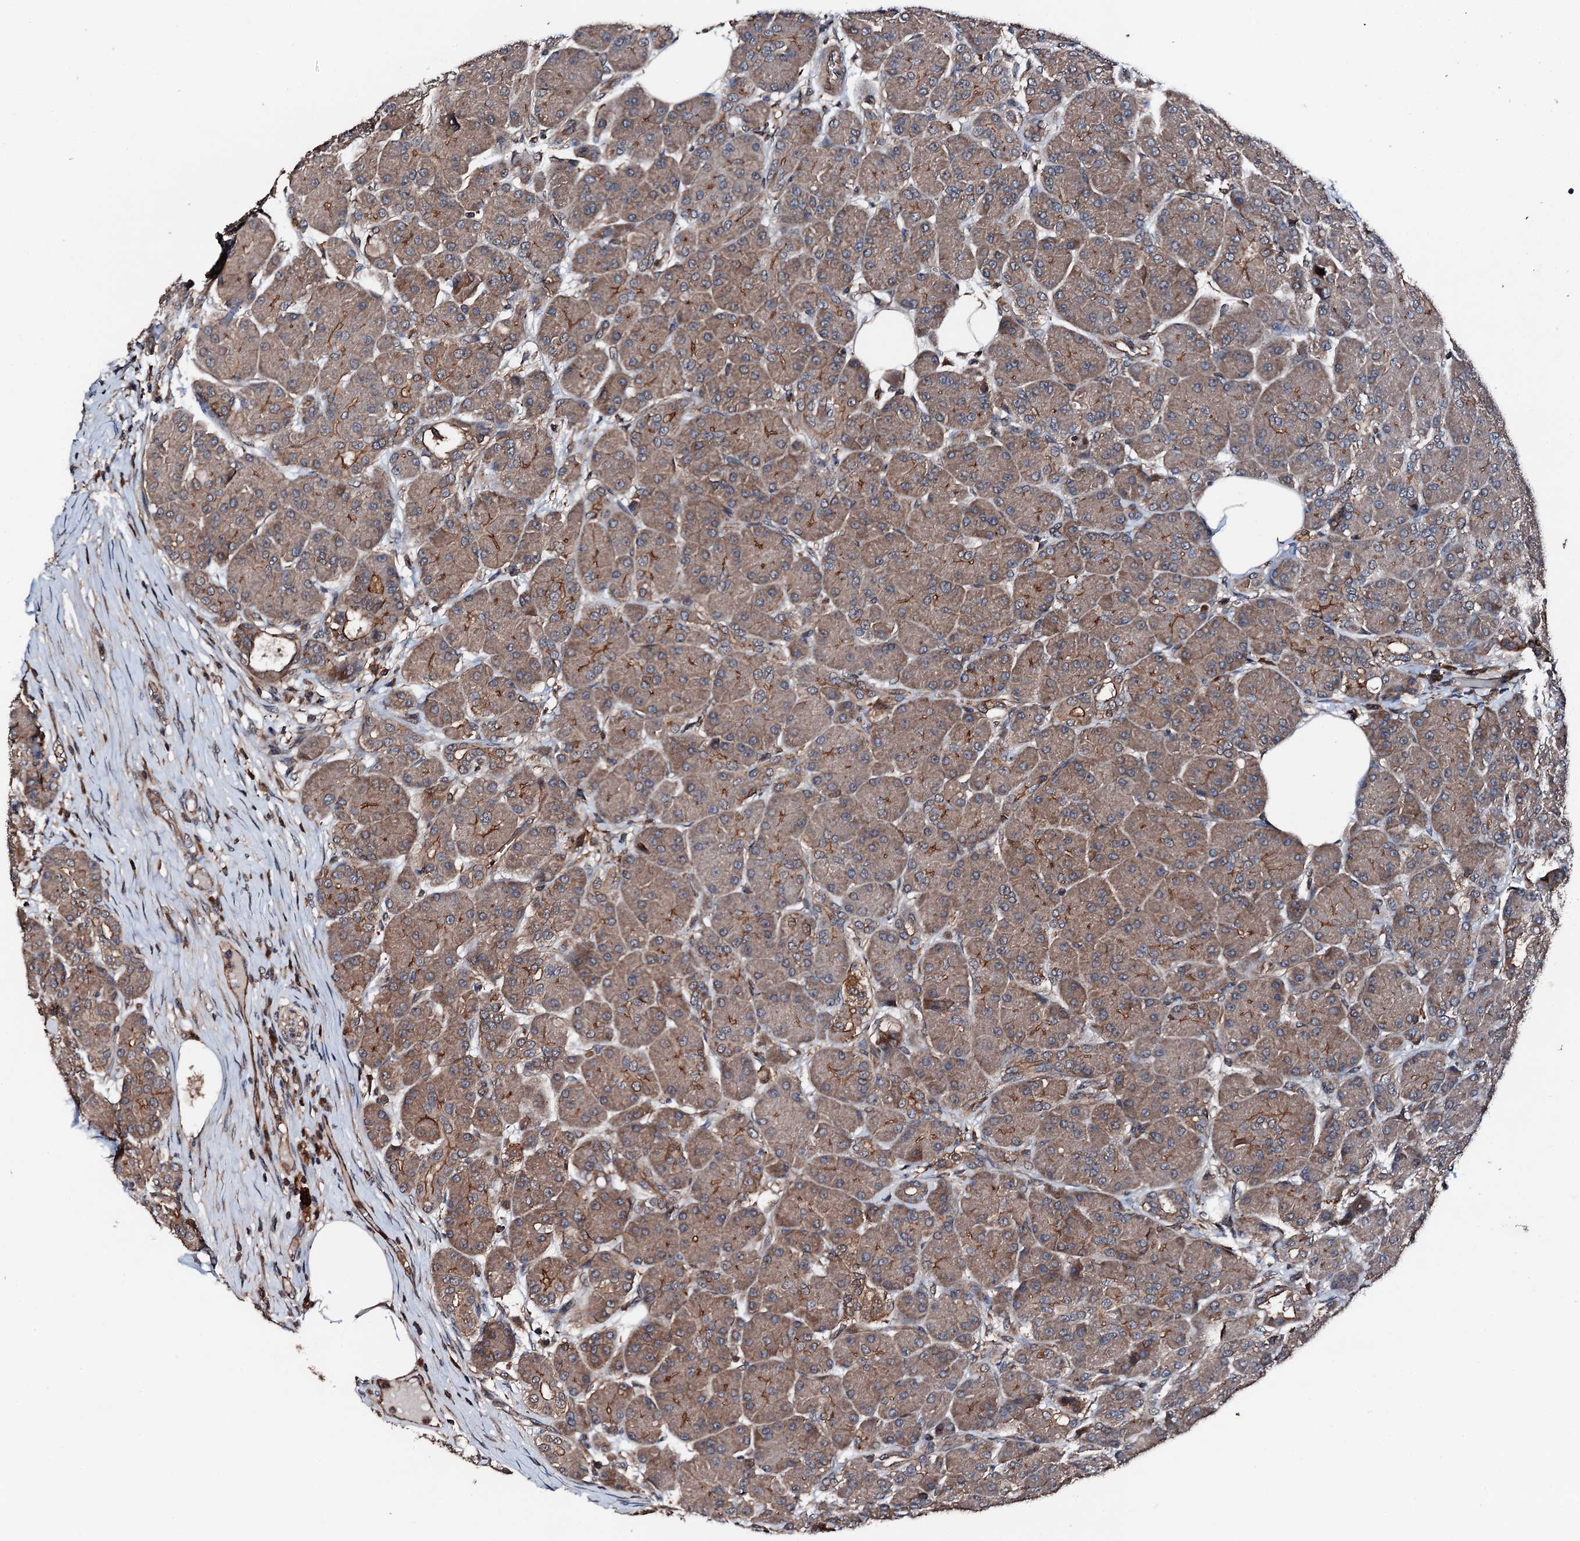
{"staining": {"intensity": "moderate", "quantity": ">75%", "location": "cytoplasmic/membranous"}, "tissue": "pancreas", "cell_type": "Exocrine glandular cells", "image_type": "normal", "snomed": [{"axis": "morphology", "description": "Normal tissue, NOS"}, {"axis": "topography", "description": "Pancreas"}], "caption": "Immunohistochemical staining of benign pancreas reveals medium levels of moderate cytoplasmic/membranous positivity in about >75% of exocrine glandular cells.", "gene": "FGD4", "patient": {"sex": "male", "age": 63}}